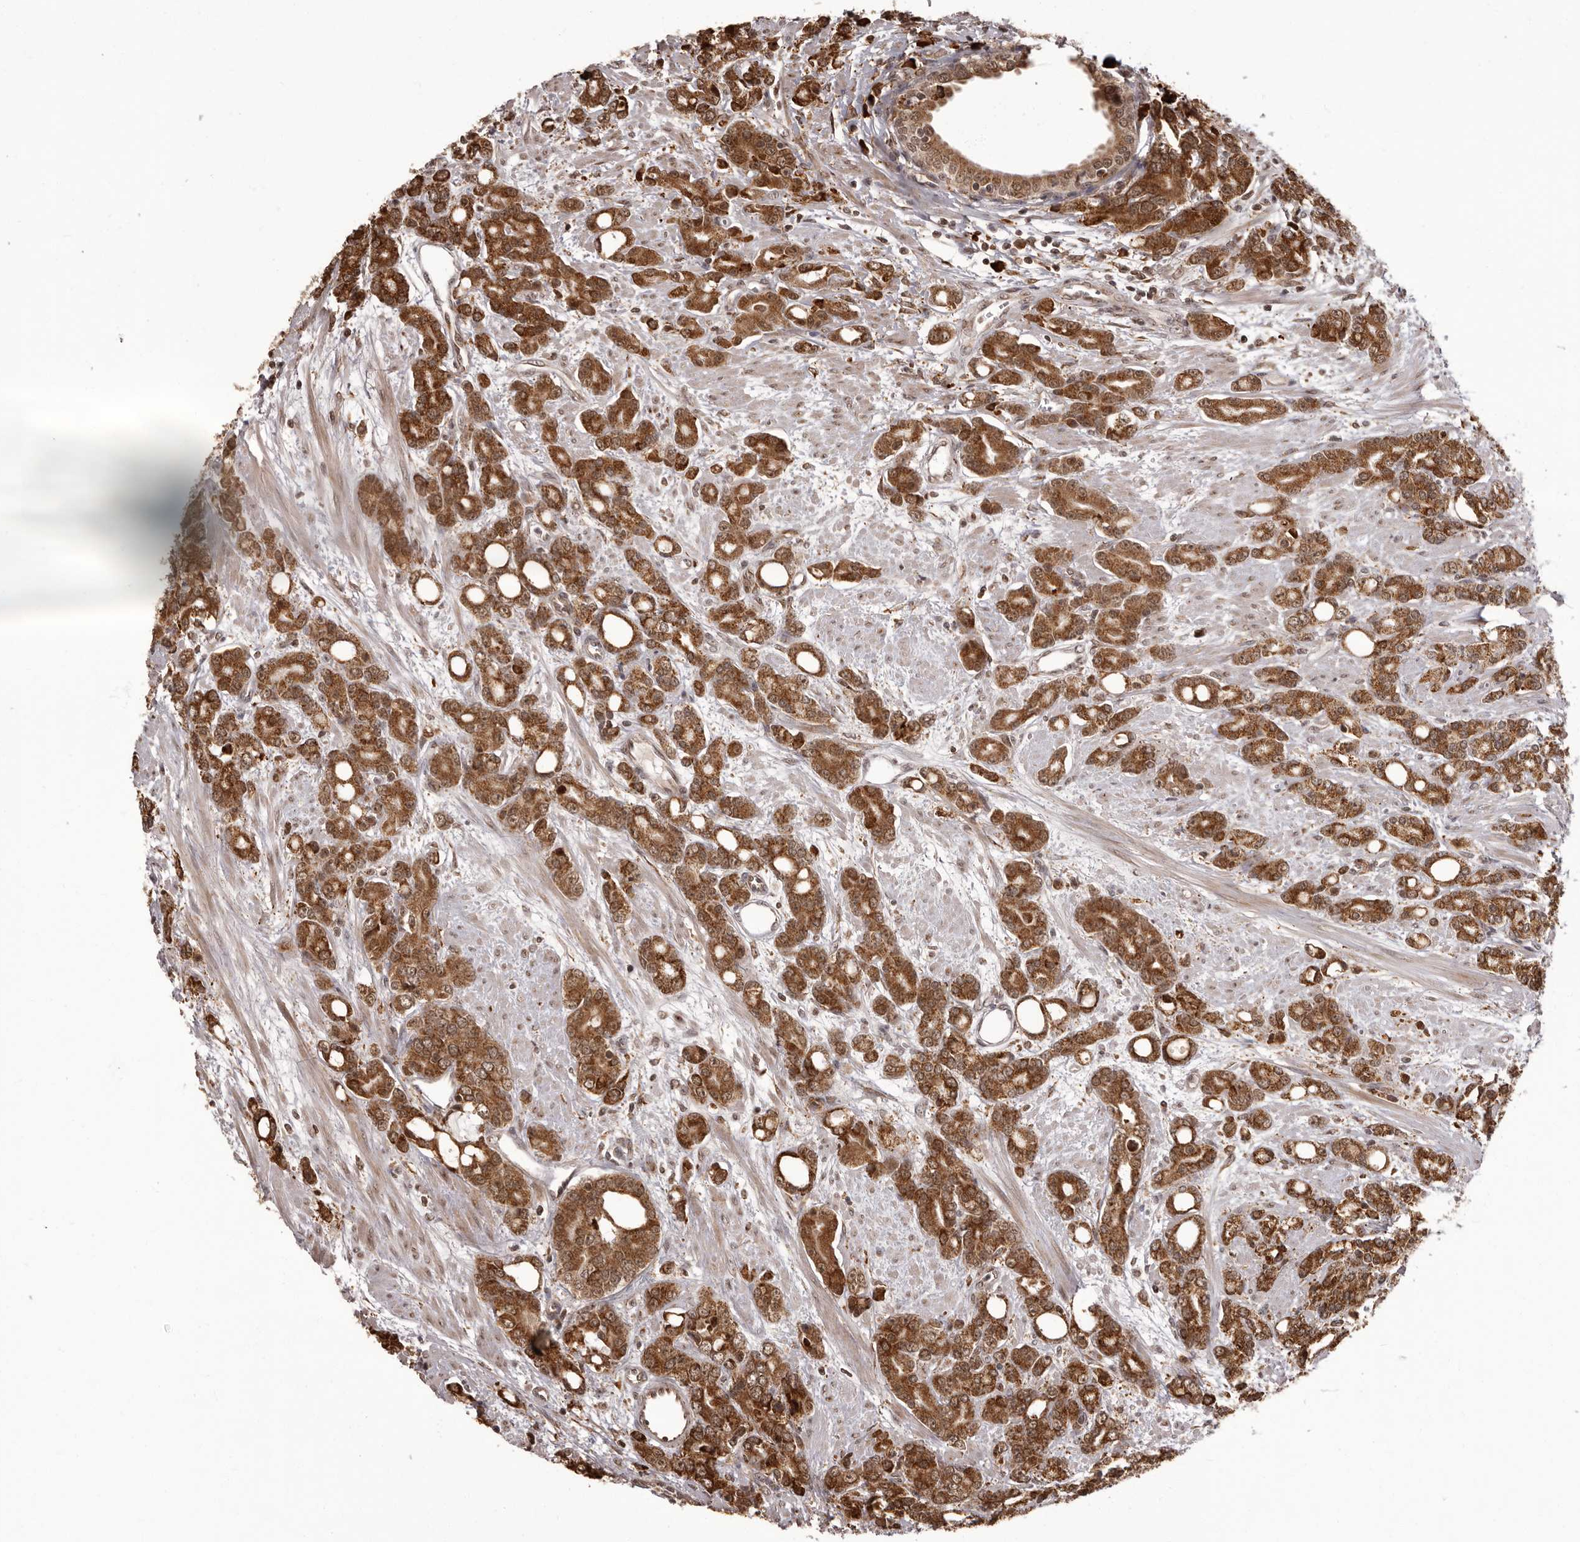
{"staining": {"intensity": "strong", "quantity": ">75%", "location": "cytoplasmic/membranous,nuclear"}, "tissue": "prostate cancer", "cell_type": "Tumor cells", "image_type": "cancer", "snomed": [{"axis": "morphology", "description": "Adenocarcinoma, High grade"}, {"axis": "topography", "description": "Prostate"}], "caption": "Immunohistochemistry staining of prostate adenocarcinoma (high-grade), which displays high levels of strong cytoplasmic/membranous and nuclear staining in about >75% of tumor cells indicating strong cytoplasmic/membranous and nuclear protein positivity. The staining was performed using DAB (brown) for protein detection and nuclei were counterstained in hematoxylin (blue).", "gene": "IL32", "patient": {"sex": "male", "age": 62}}